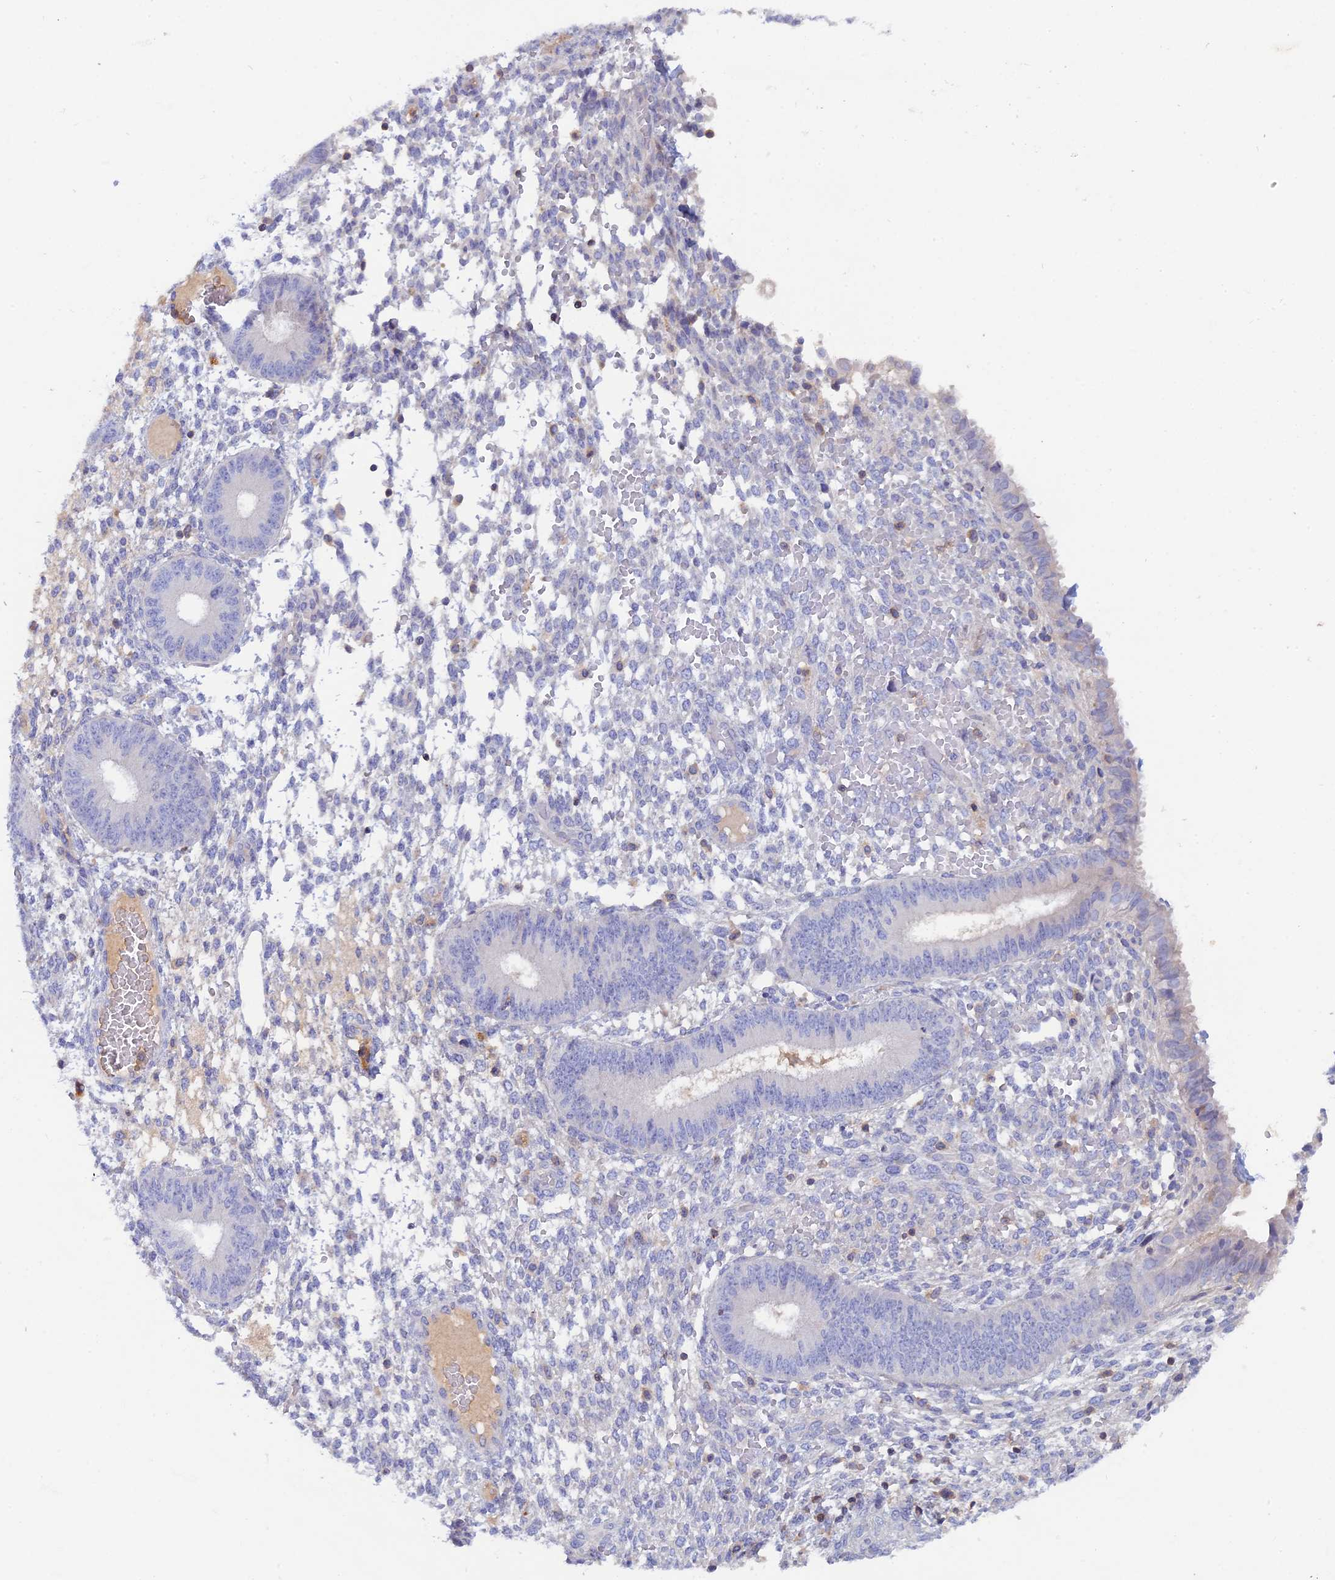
{"staining": {"intensity": "negative", "quantity": "none", "location": "none"}, "tissue": "endometrium", "cell_type": "Cells in endometrial stroma", "image_type": "normal", "snomed": [{"axis": "morphology", "description": "Normal tissue, NOS"}, {"axis": "topography", "description": "Endometrium"}], "caption": "Cells in endometrial stroma show no significant protein staining in normal endometrium.", "gene": "ACP7", "patient": {"sex": "female", "age": 49}}